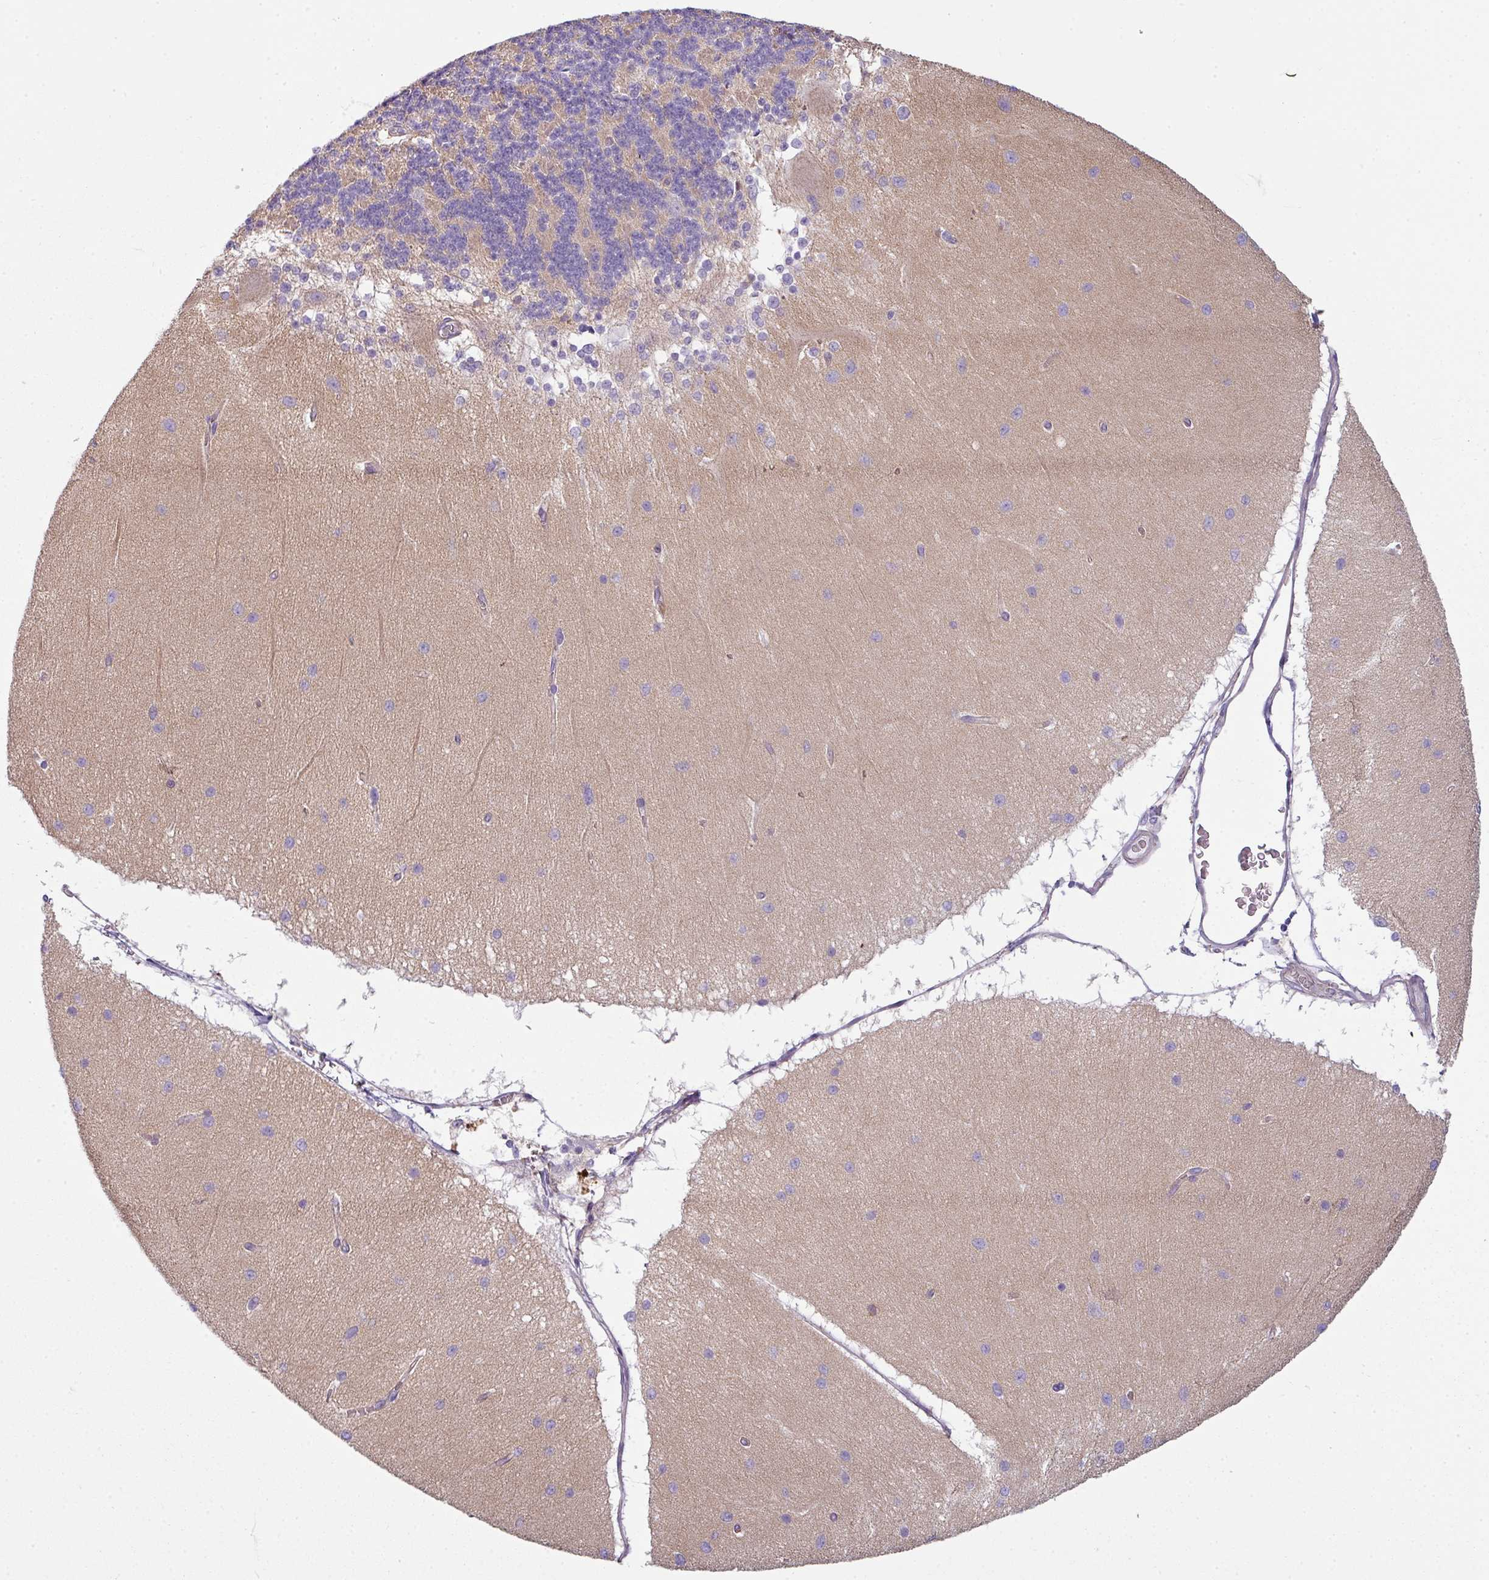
{"staining": {"intensity": "moderate", "quantity": "25%-75%", "location": "cytoplasmic/membranous"}, "tissue": "cerebellum", "cell_type": "Cells in granular layer", "image_type": "normal", "snomed": [{"axis": "morphology", "description": "Normal tissue, NOS"}, {"axis": "topography", "description": "Cerebellum"}], "caption": "DAB immunohistochemical staining of normal cerebellum demonstrates moderate cytoplasmic/membranous protein positivity in approximately 25%-75% of cells in granular layer.", "gene": "BUD23", "patient": {"sex": "female", "age": 54}}